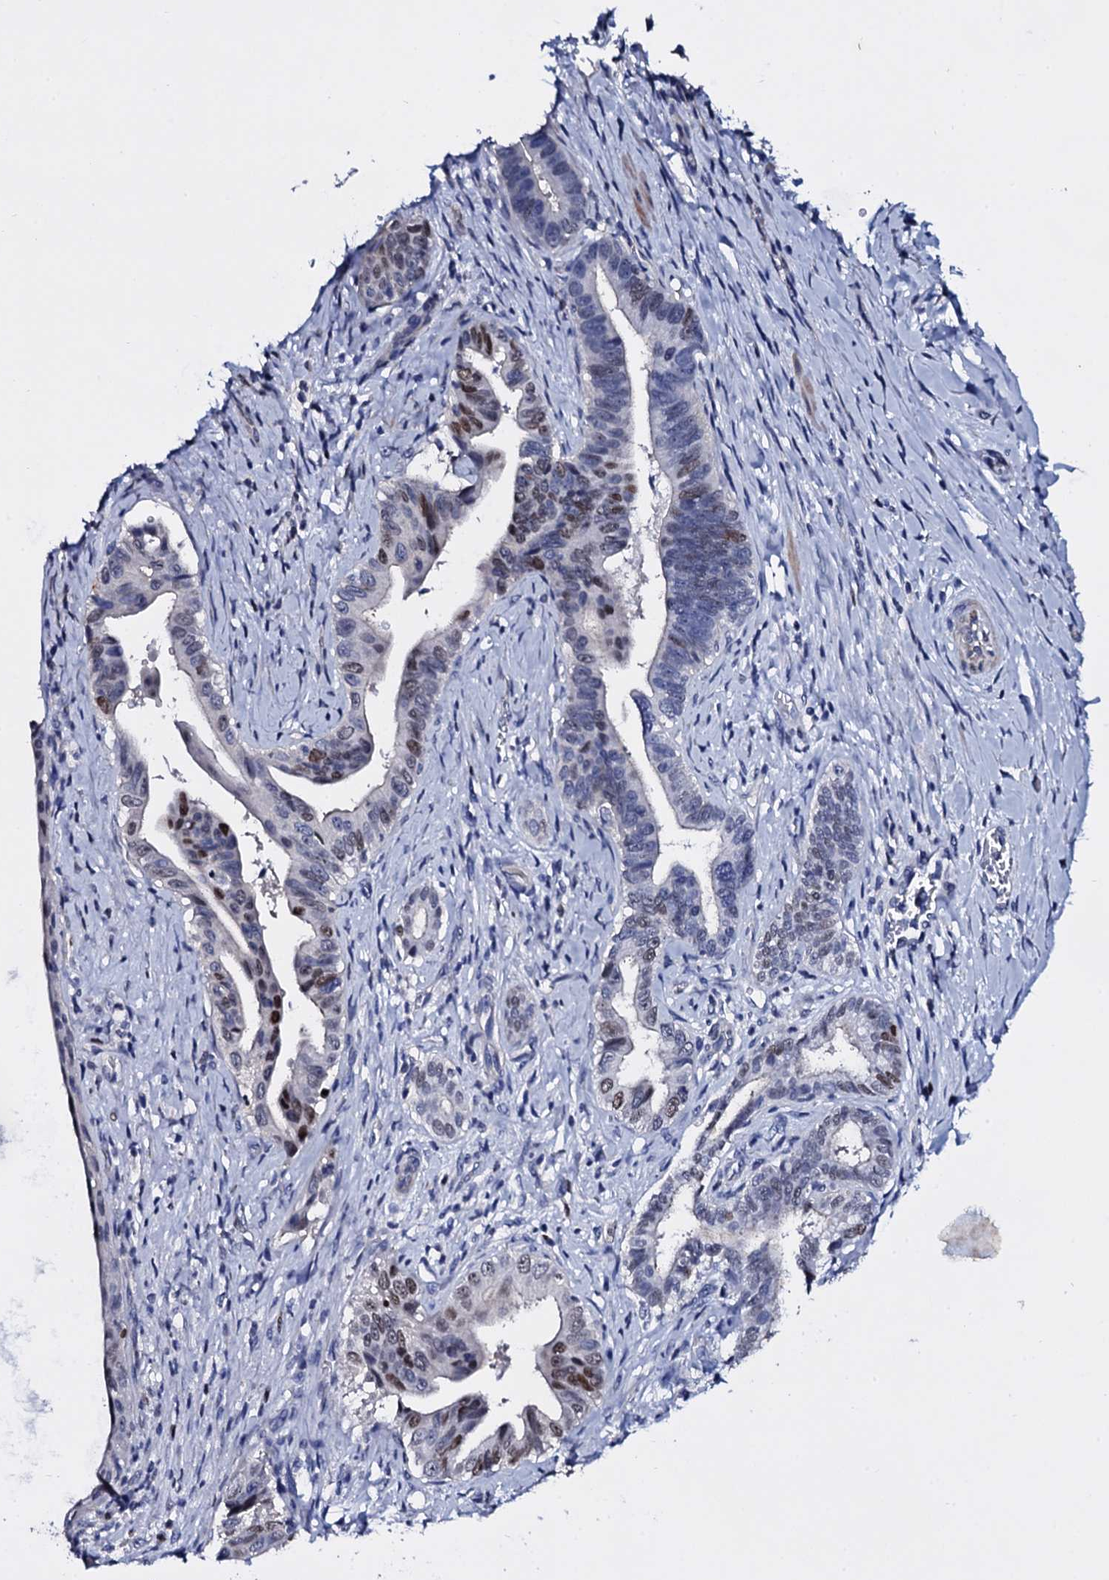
{"staining": {"intensity": "moderate", "quantity": "25%-75%", "location": "nuclear"}, "tissue": "pancreatic cancer", "cell_type": "Tumor cells", "image_type": "cancer", "snomed": [{"axis": "morphology", "description": "Adenocarcinoma, NOS"}, {"axis": "topography", "description": "Pancreas"}], "caption": "Immunohistochemistry histopathology image of human pancreatic adenocarcinoma stained for a protein (brown), which displays medium levels of moderate nuclear staining in approximately 25%-75% of tumor cells.", "gene": "NPM2", "patient": {"sex": "female", "age": 55}}